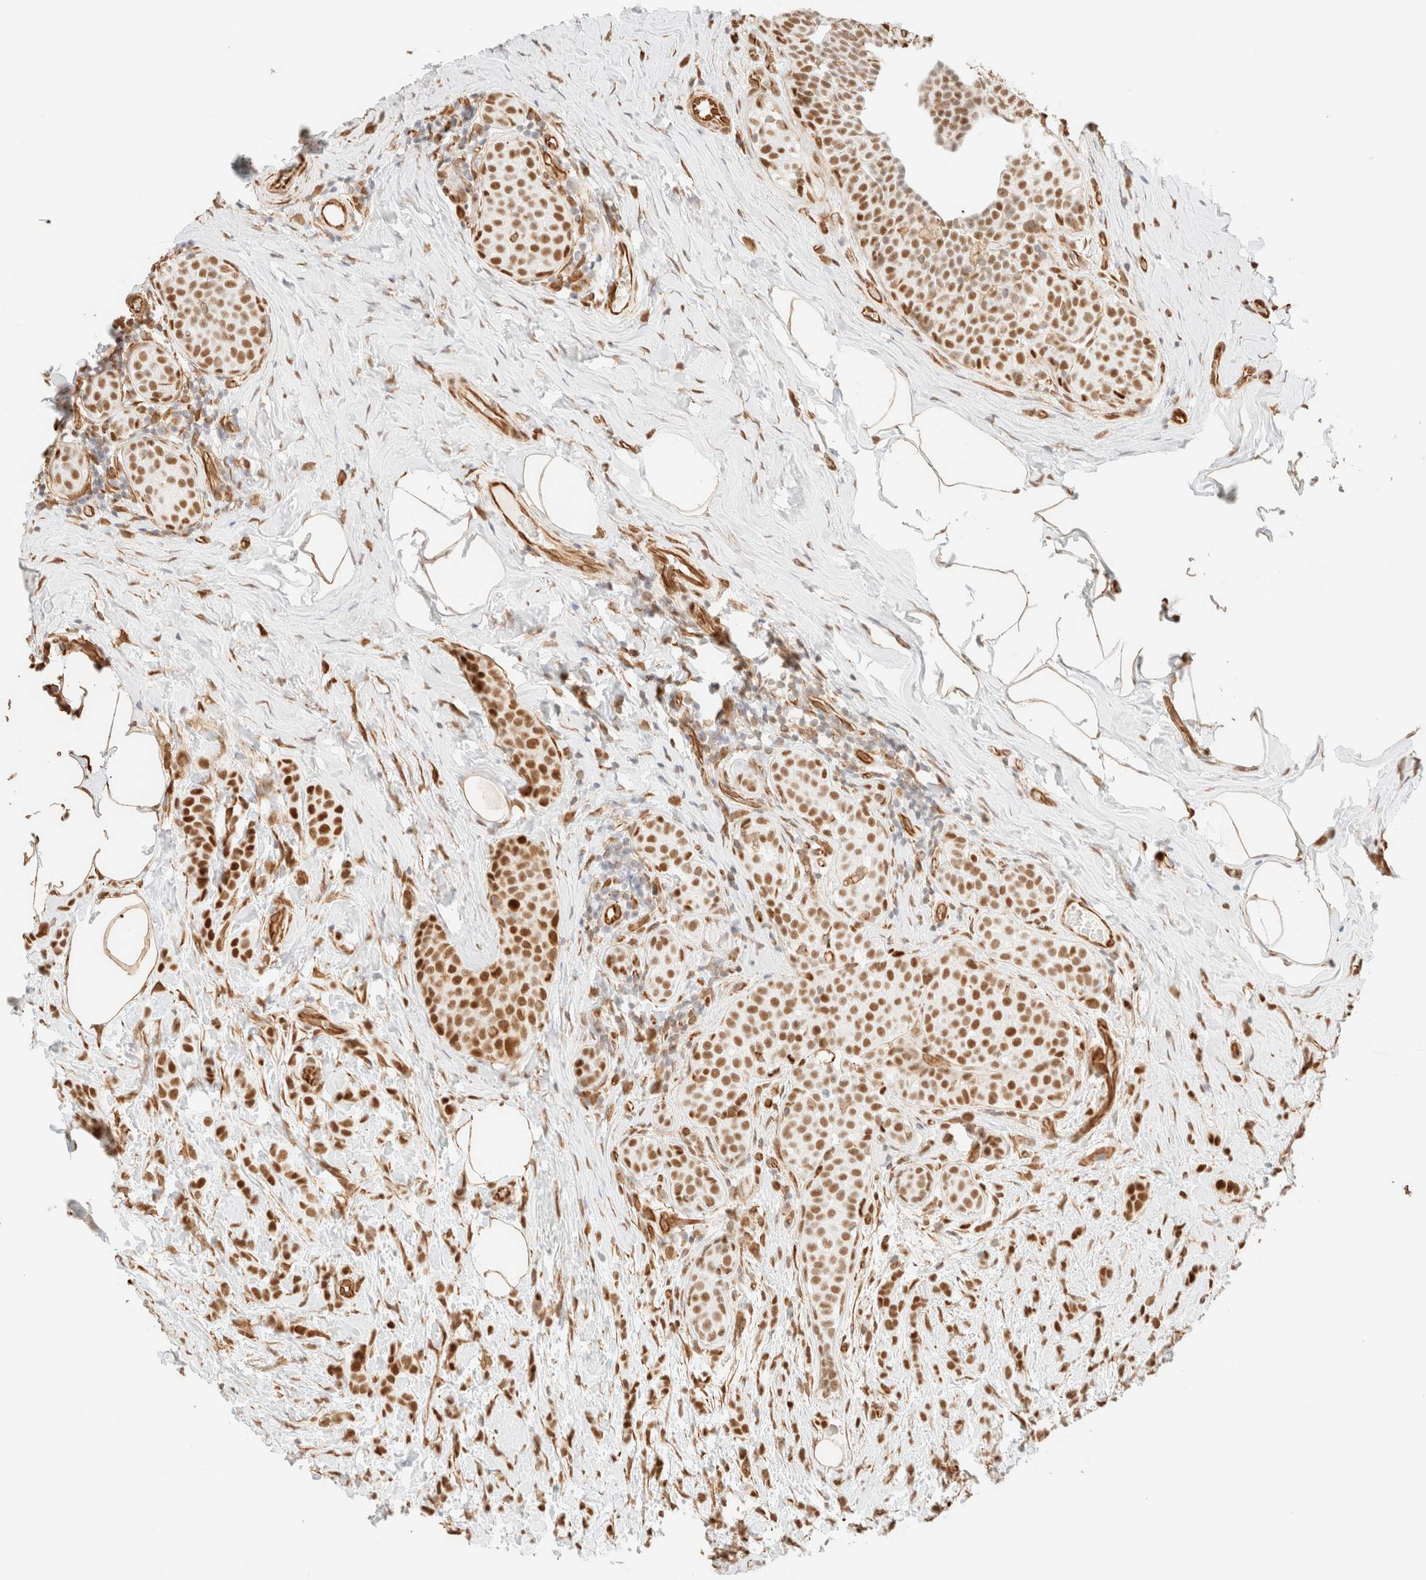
{"staining": {"intensity": "strong", "quantity": ">75%", "location": "nuclear"}, "tissue": "breast cancer", "cell_type": "Tumor cells", "image_type": "cancer", "snomed": [{"axis": "morphology", "description": "Lobular carcinoma, in situ"}, {"axis": "morphology", "description": "Lobular carcinoma"}, {"axis": "topography", "description": "Breast"}], "caption": "Human breast lobular carcinoma stained with a protein marker reveals strong staining in tumor cells.", "gene": "ZSCAN18", "patient": {"sex": "female", "age": 41}}